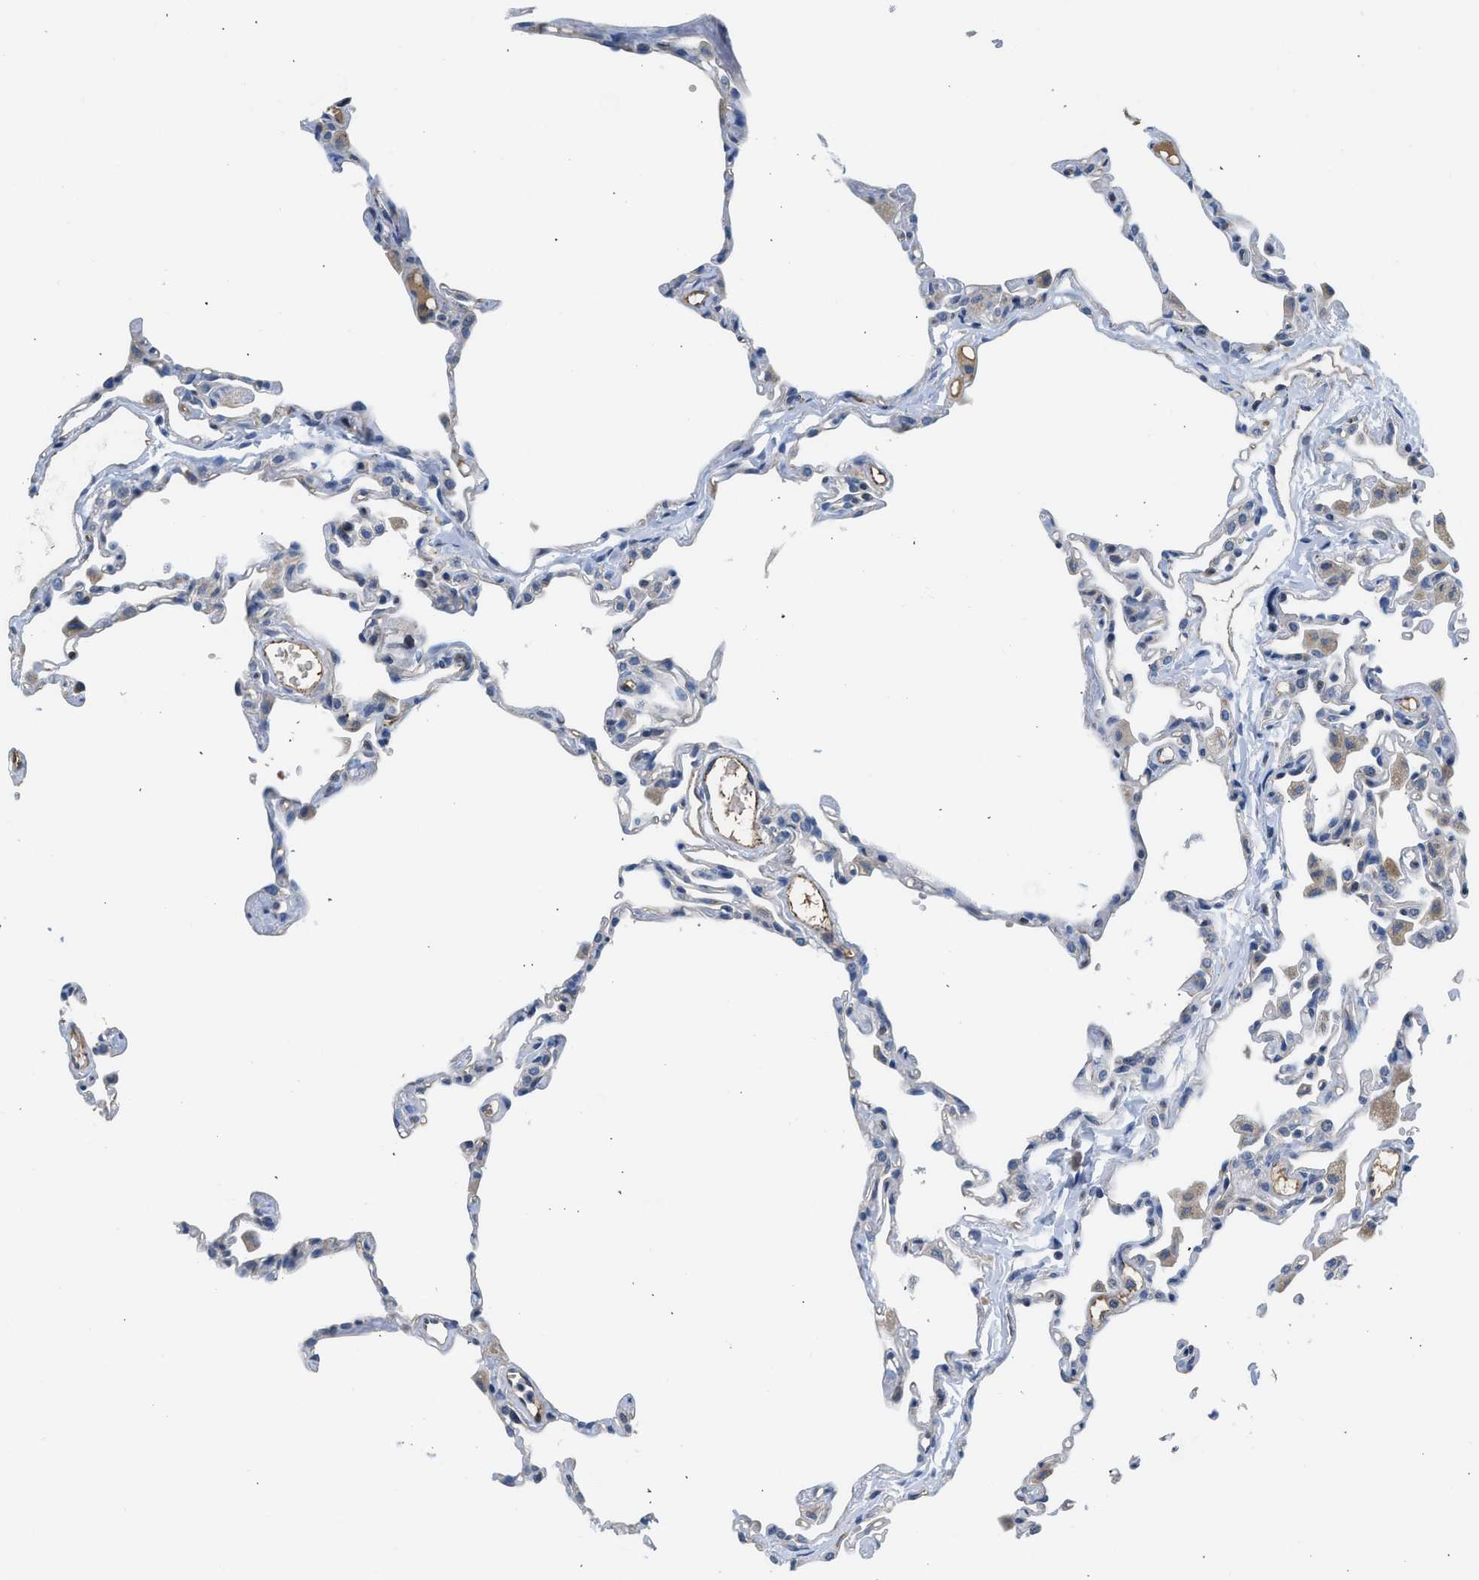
{"staining": {"intensity": "weak", "quantity": "<25%", "location": "cytoplasmic/membranous"}, "tissue": "lung", "cell_type": "Alveolar cells", "image_type": "normal", "snomed": [{"axis": "morphology", "description": "Normal tissue, NOS"}, {"axis": "topography", "description": "Lung"}], "caption": "Lung stained for a protein using immunohistochemistry (IHC) demonstrates no positivity alveolar cells.", "gene": "PIM1", "patient": {"sex": "female", "age": 49}}